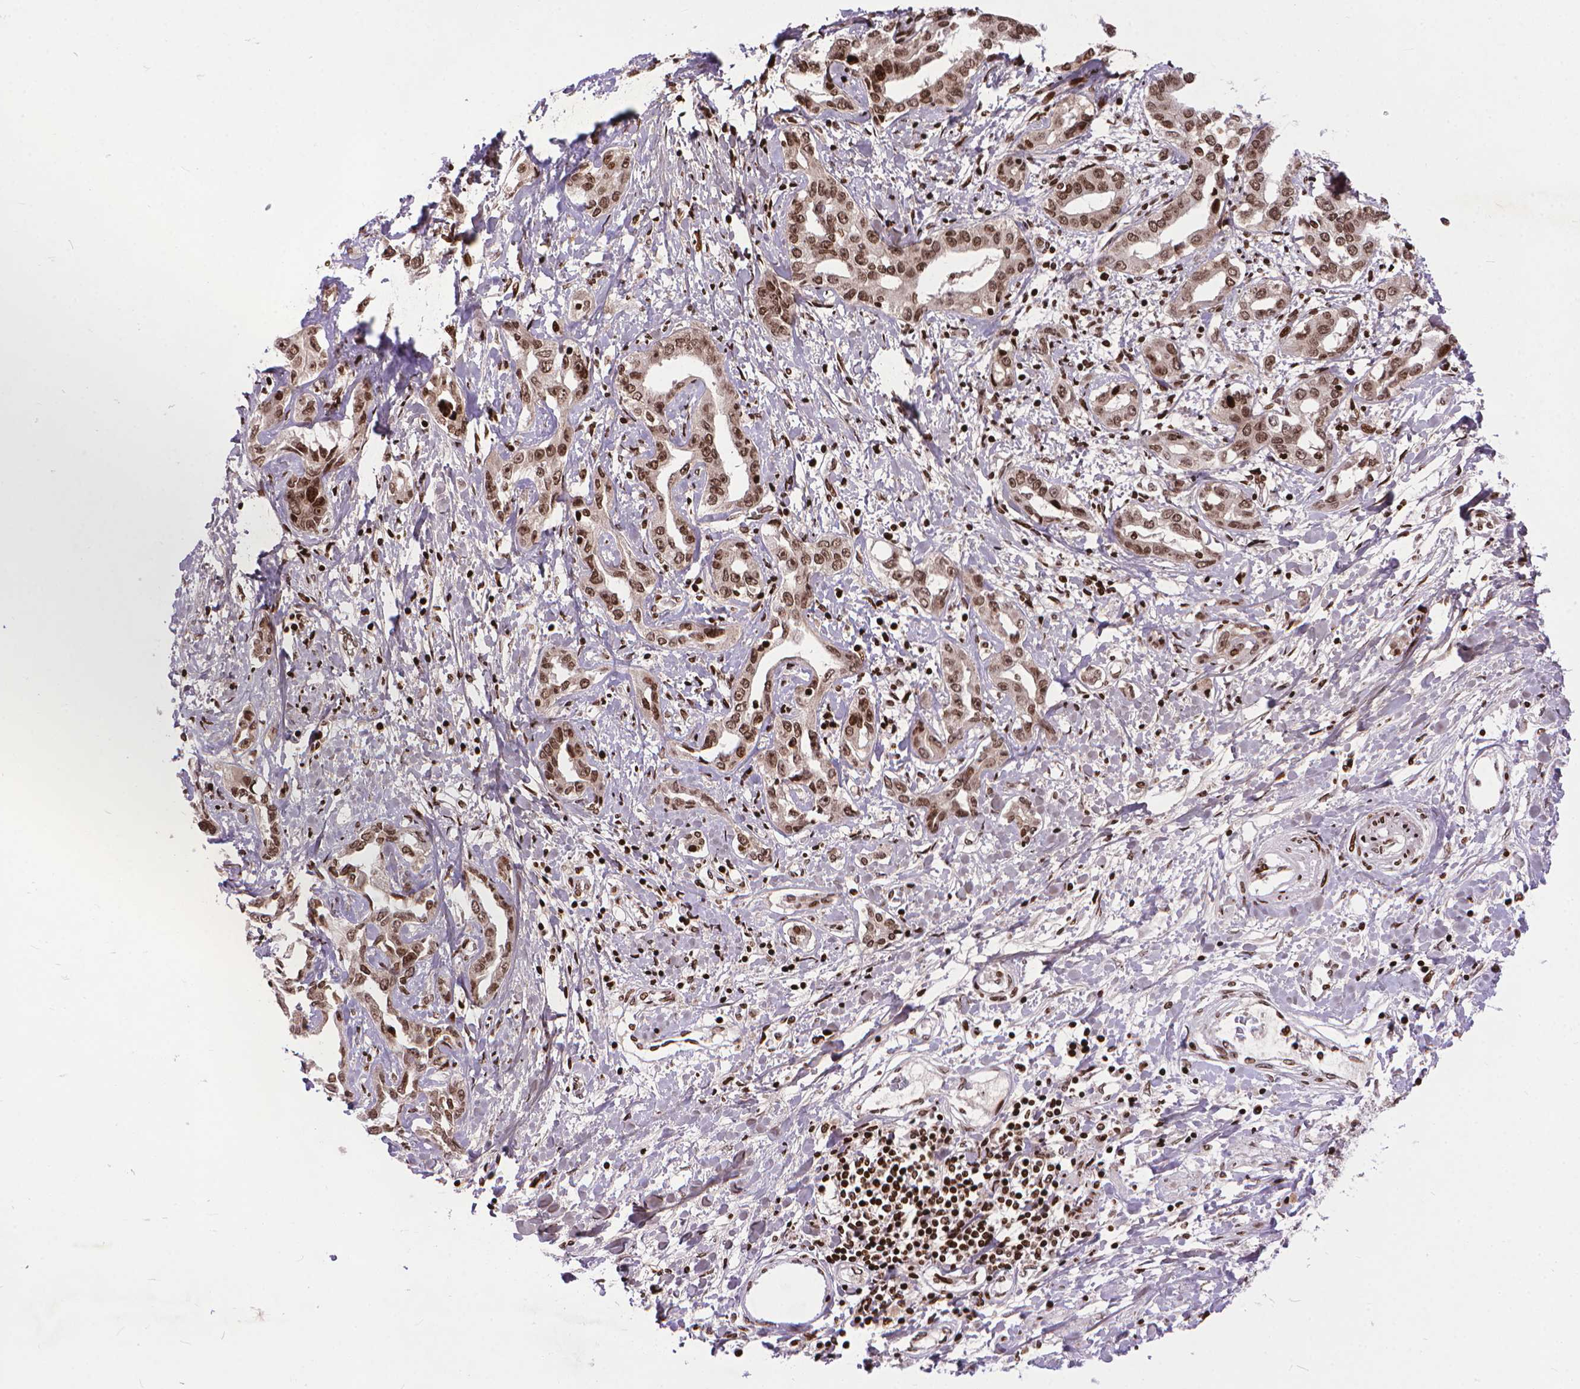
{"staining": {"intensity": "moderate", "quantity": ">75%", "location": "nuclear"}, "tissue": "liver cancer", "cell_type": "Tumor cells", "image_type": "cancer", "snomed": [{"axis": "morphology", "description": "Cholangiocarcinoma"}, {"axis": "topography", "description": "Liver"}], "caption": "DAB (3,3'-diaminobenzidine) immunohistochemical staining of cholangiocarcinoma (liver) demonstrates moderate nuclear protein staining in about >75% of tumor cells.", "gene": "AMER1", "patient": {"sex": "male", "age": 59}}